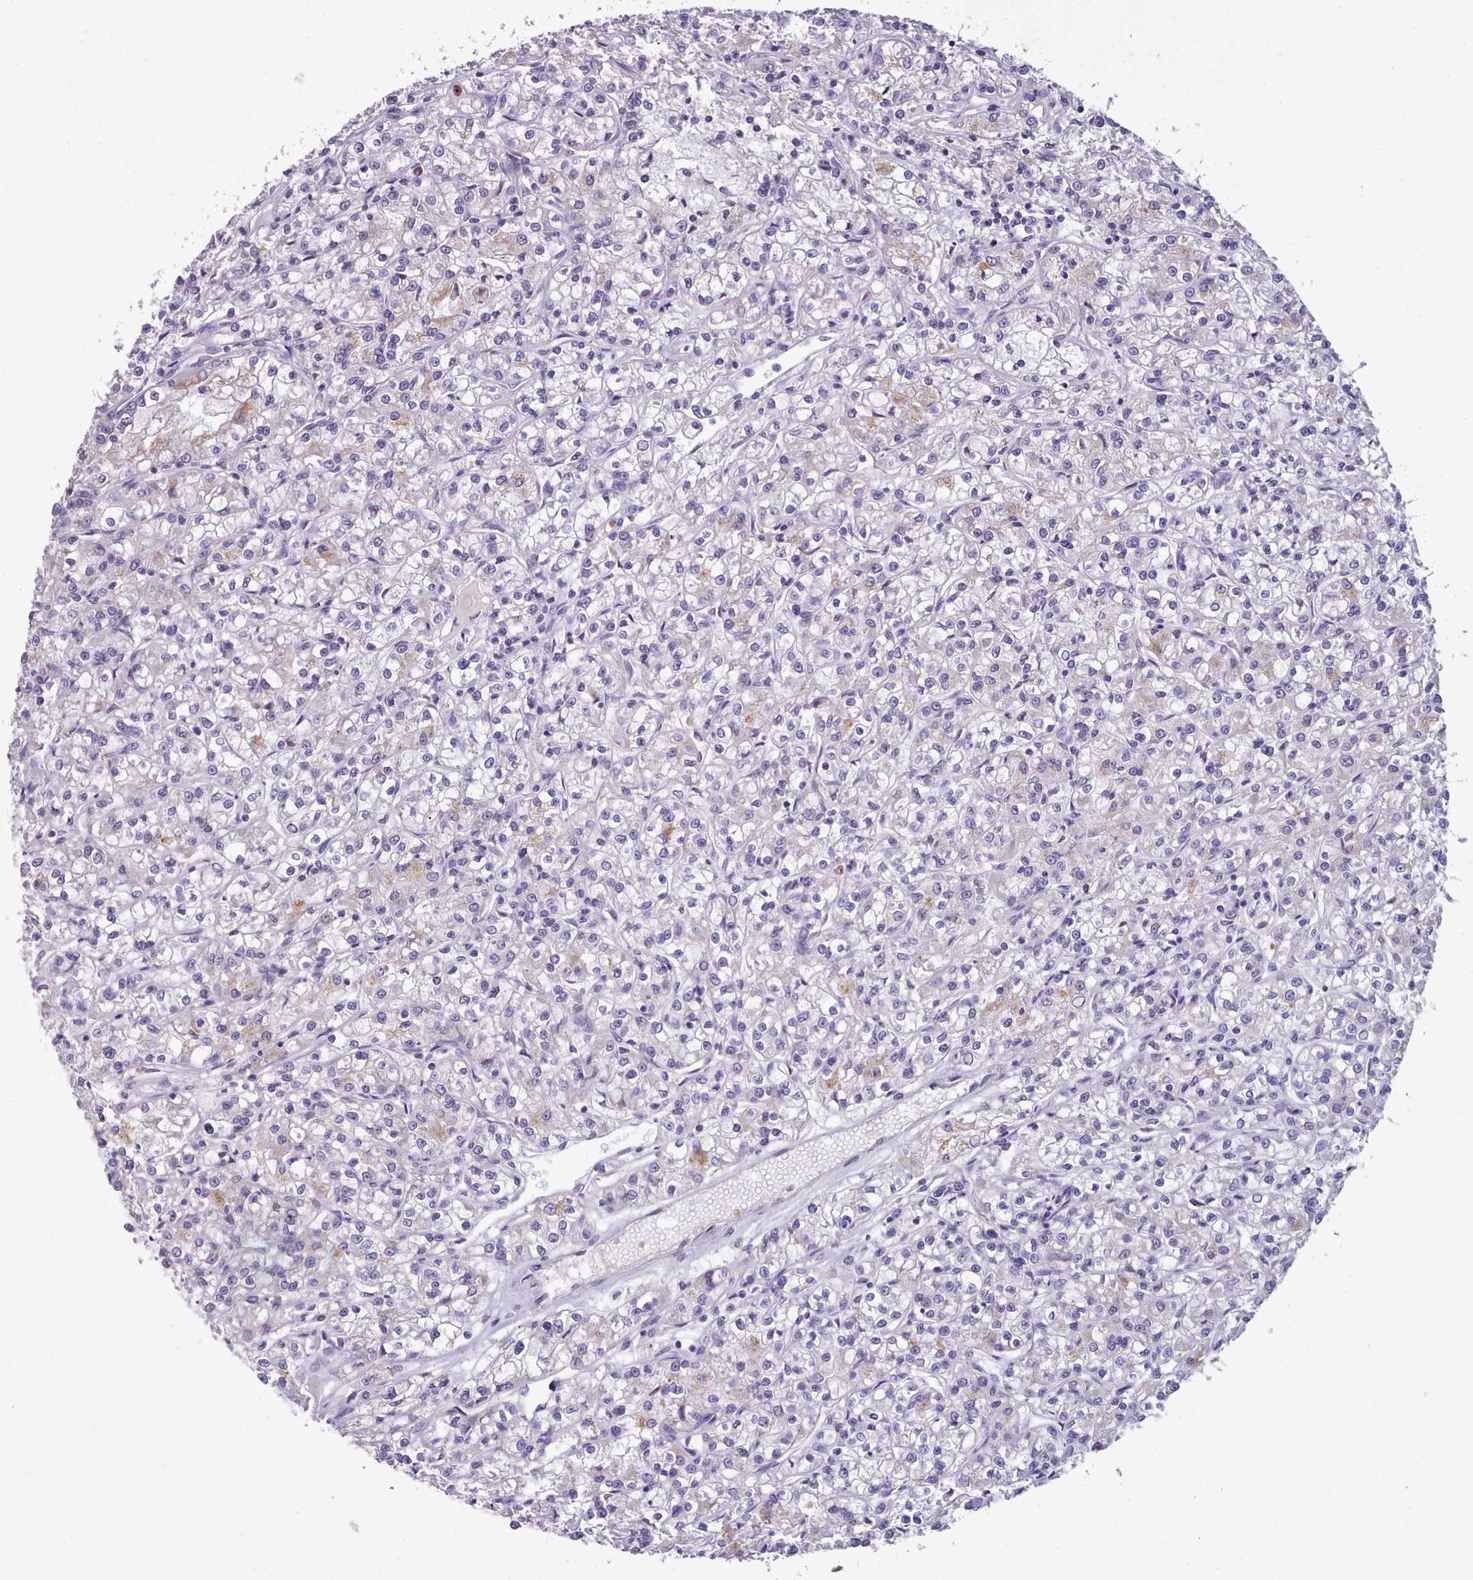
{"staining": {"intensity": "negative", "quantity": "none", "location": "none"}, "tissue": "renal cancer", "cell_type": "Tumor cells", "image_type": "cancer", "snomed": [{"axis": "morphology", "description": "Adenocarcinoma, NOS"}, {"axis": "topography", "description": "Kidney"}], "caption": "Tumor cells are negative for protein expression in human renal adenocarcinoma.", "gene": "KCTD16", "patient": {"sex": "female", "age": 59}}